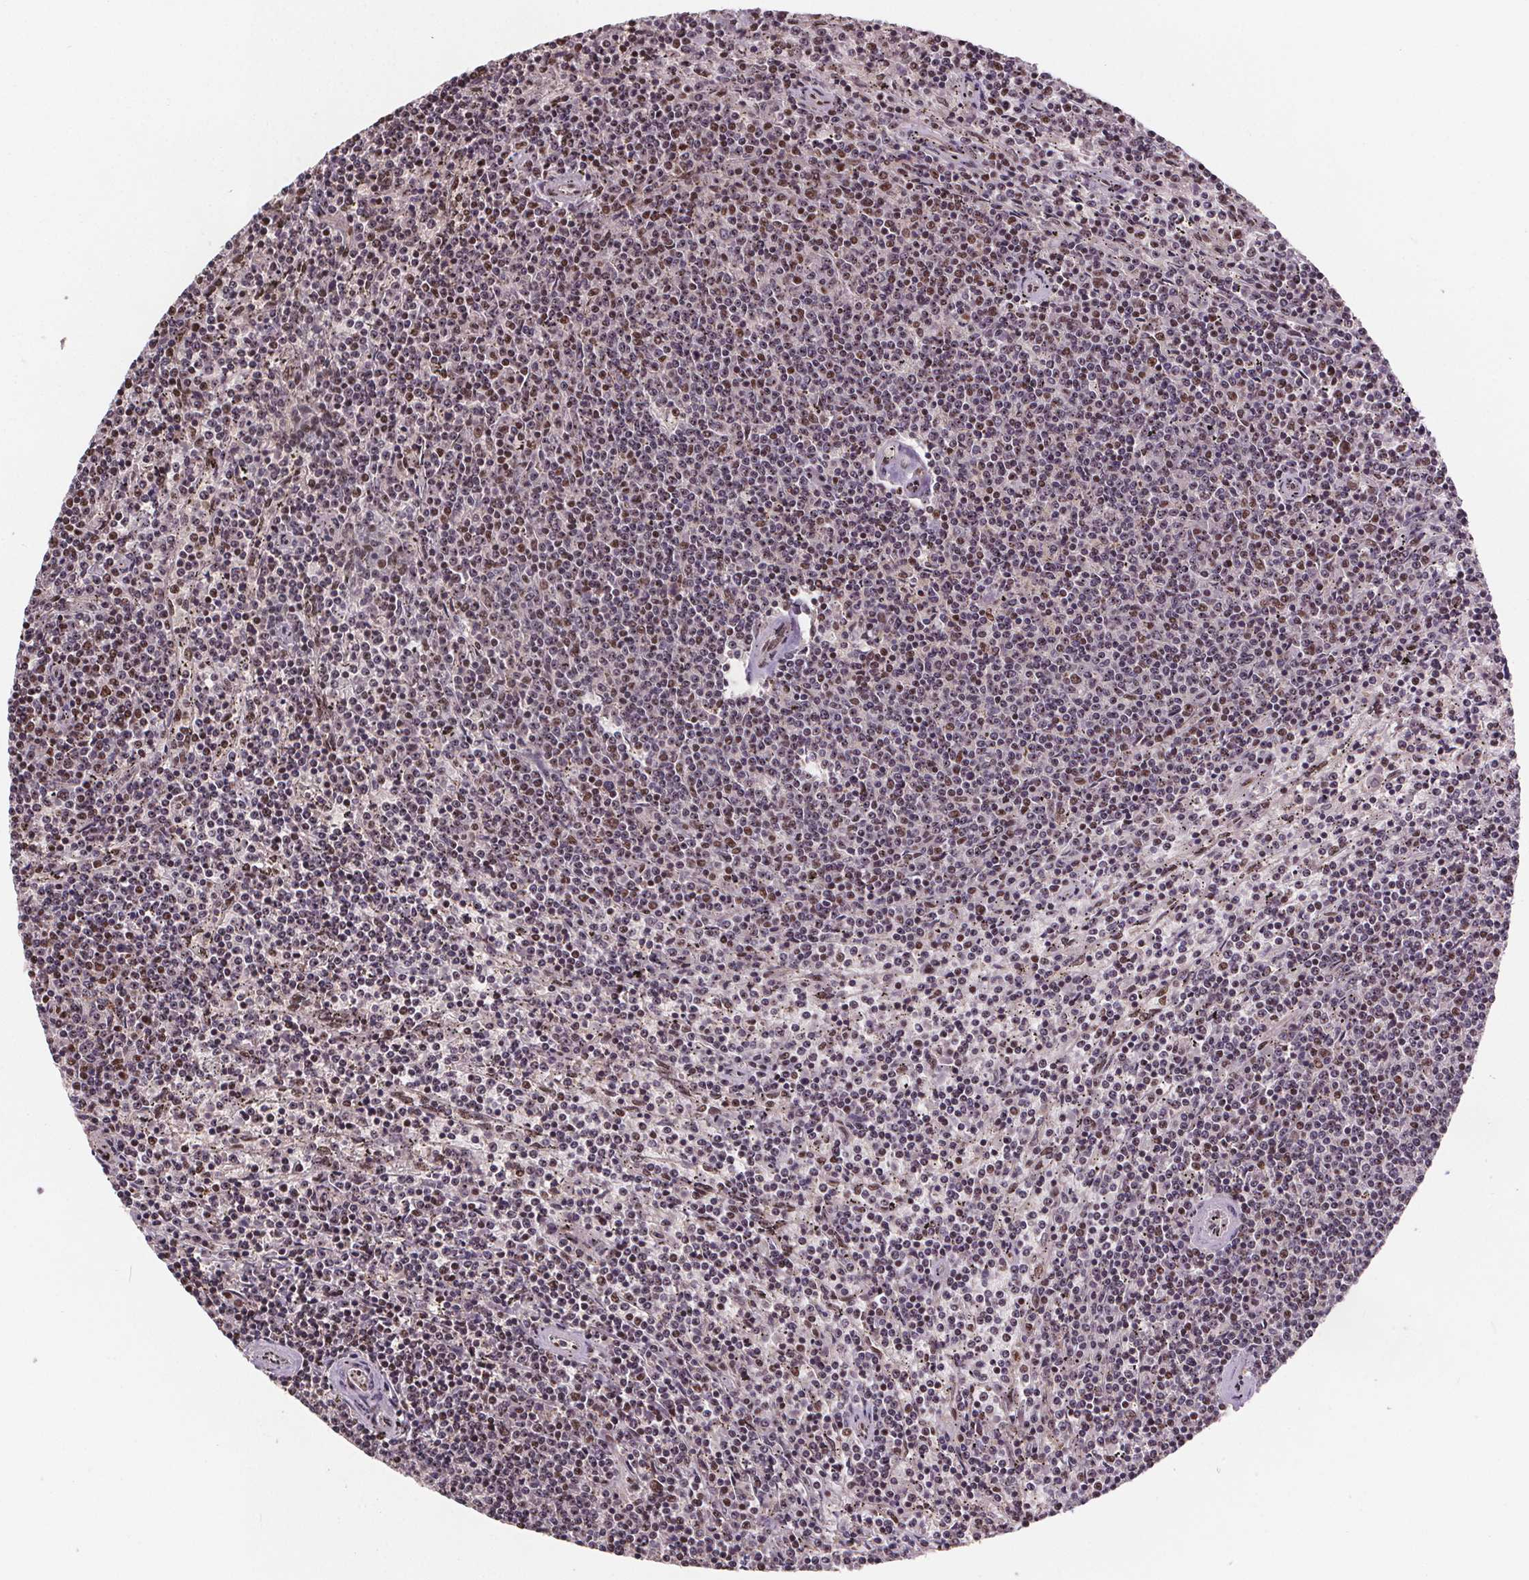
{"staining": {"intensity": "moderate", "quantity": "<25%", "location": "nuclear"}, "tissue": "lymphoma", "cell_type": "Tumor cells", "image_type": "cancer", "snomed": [{"axis": "morphology", "description": "Malignant lymphoma, non-Hodgkin's type, Low grade"}, {"axis": "topography", "description": "Spleen"}], "caption": "Malignant lymphoma, non-Hodgkin's type (low-grade) tissue shows moderate nuclear expression in about <25% of tumor cells, visualized by immunohistochemistry. The staining was performed using DAB (3,3'-diaminobenzidine) to visualize the protein expression in brown, while the nuclei were stained in blue with hematoxylin (Magnification: 20x).", "gene": "JARID2", "patient": {"sex": "female", "age": 50}}